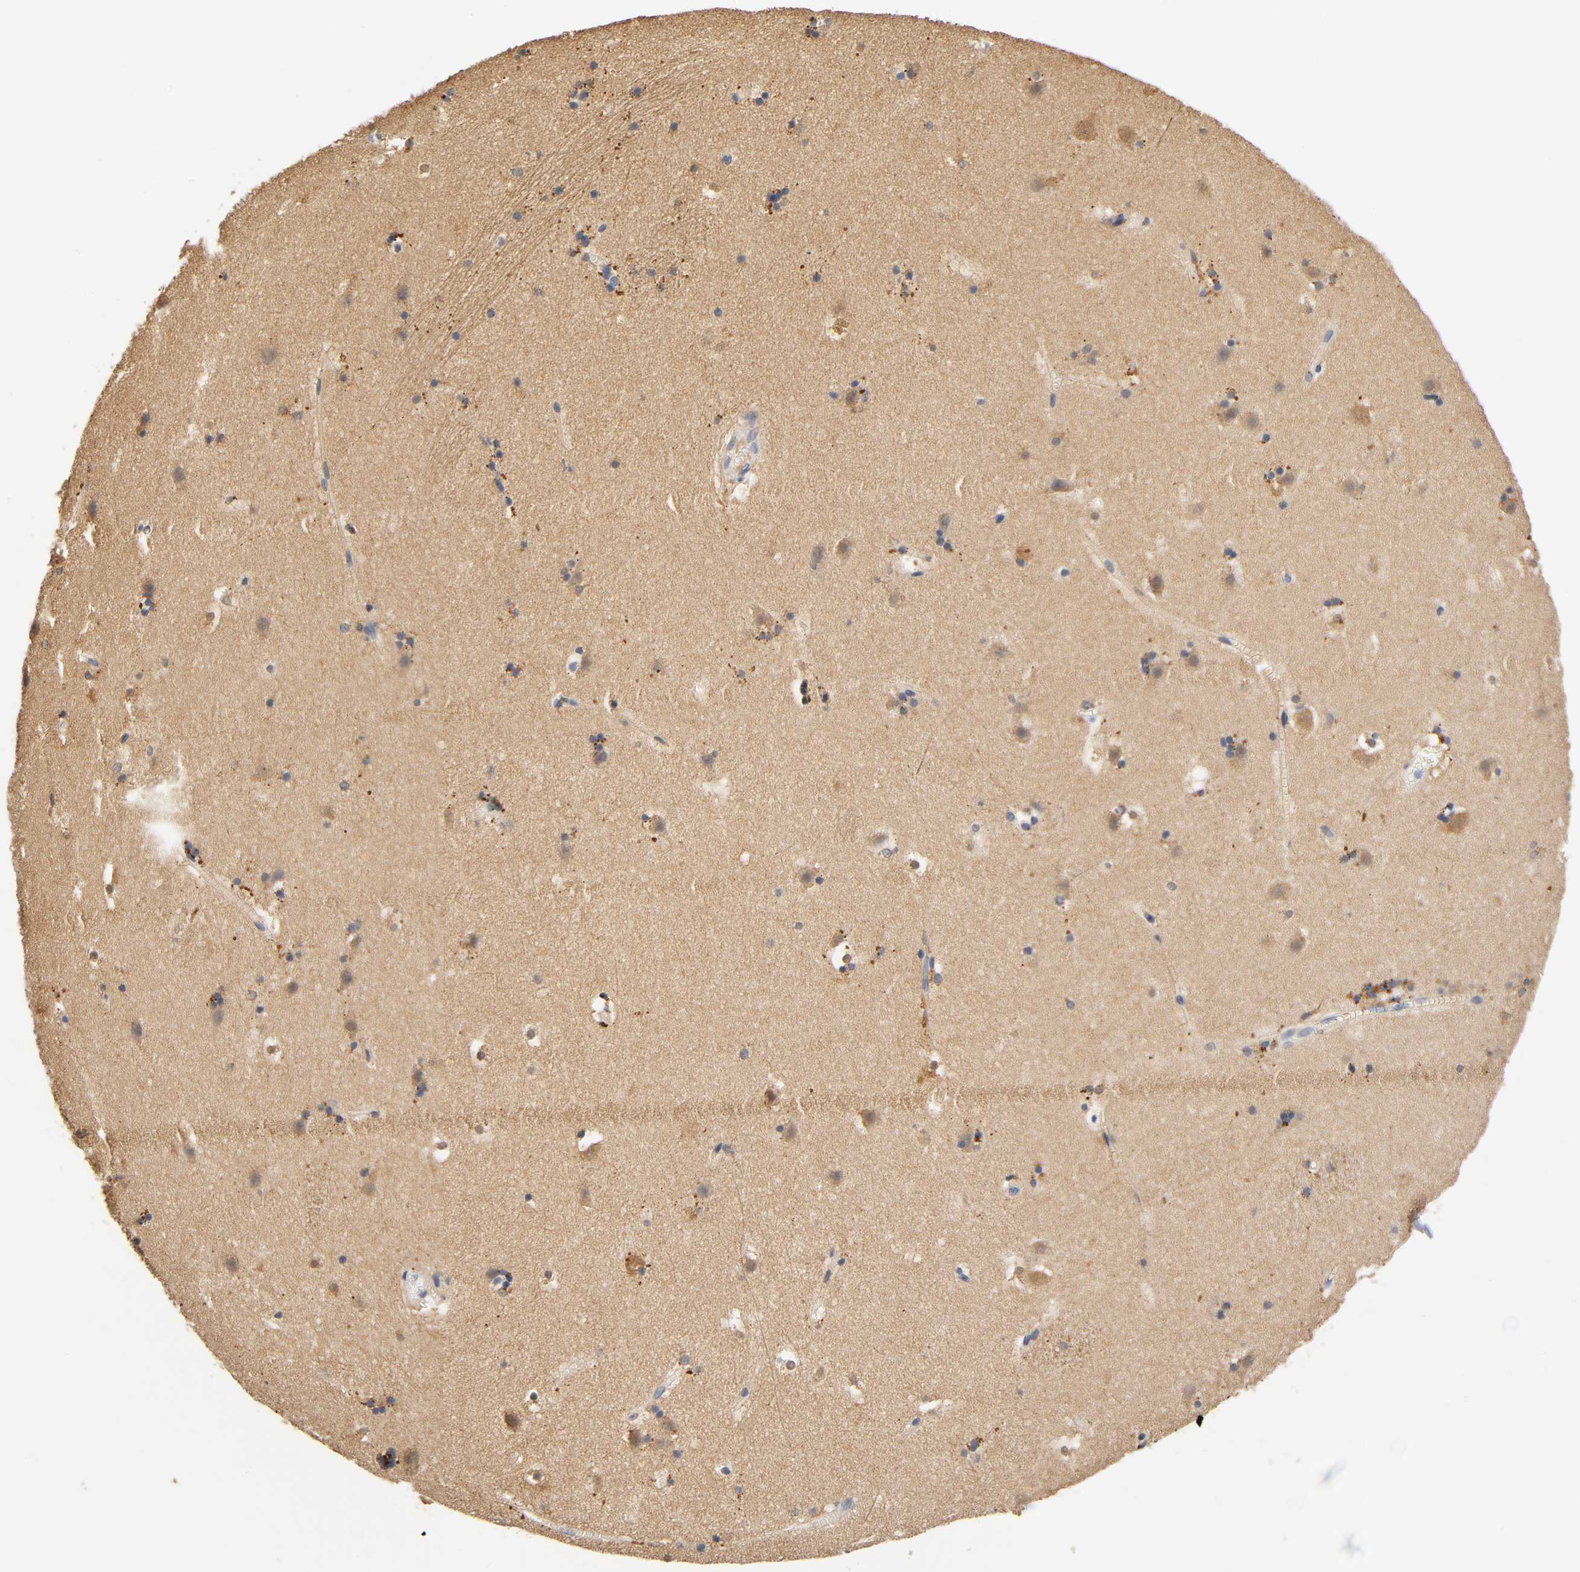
{"staining": {"intensity": "moderate", "quantity": "25%-75%", "location": "cytoplasmic/membranous"}, "tissue": "caudate", "cell_type": "Glial cells", "image_type": "normal", "snomed": [{"axis": "morphology", "description": "Normal tissue, NOS"}, {"axis": "topography", "description": "Lateral ventricle wall"}], "caption": "Immunohistochemistry image of normal caudate: human caudate stained using IHC demonstrates medium levels of moderate protein expression localized specifically in the cytoplasmic/membranous of glial cells, appearing as a cytoplasmic/membranous brown color.", "gene": "UCKL1", "patient": {"sex": "male", "age": 45}}